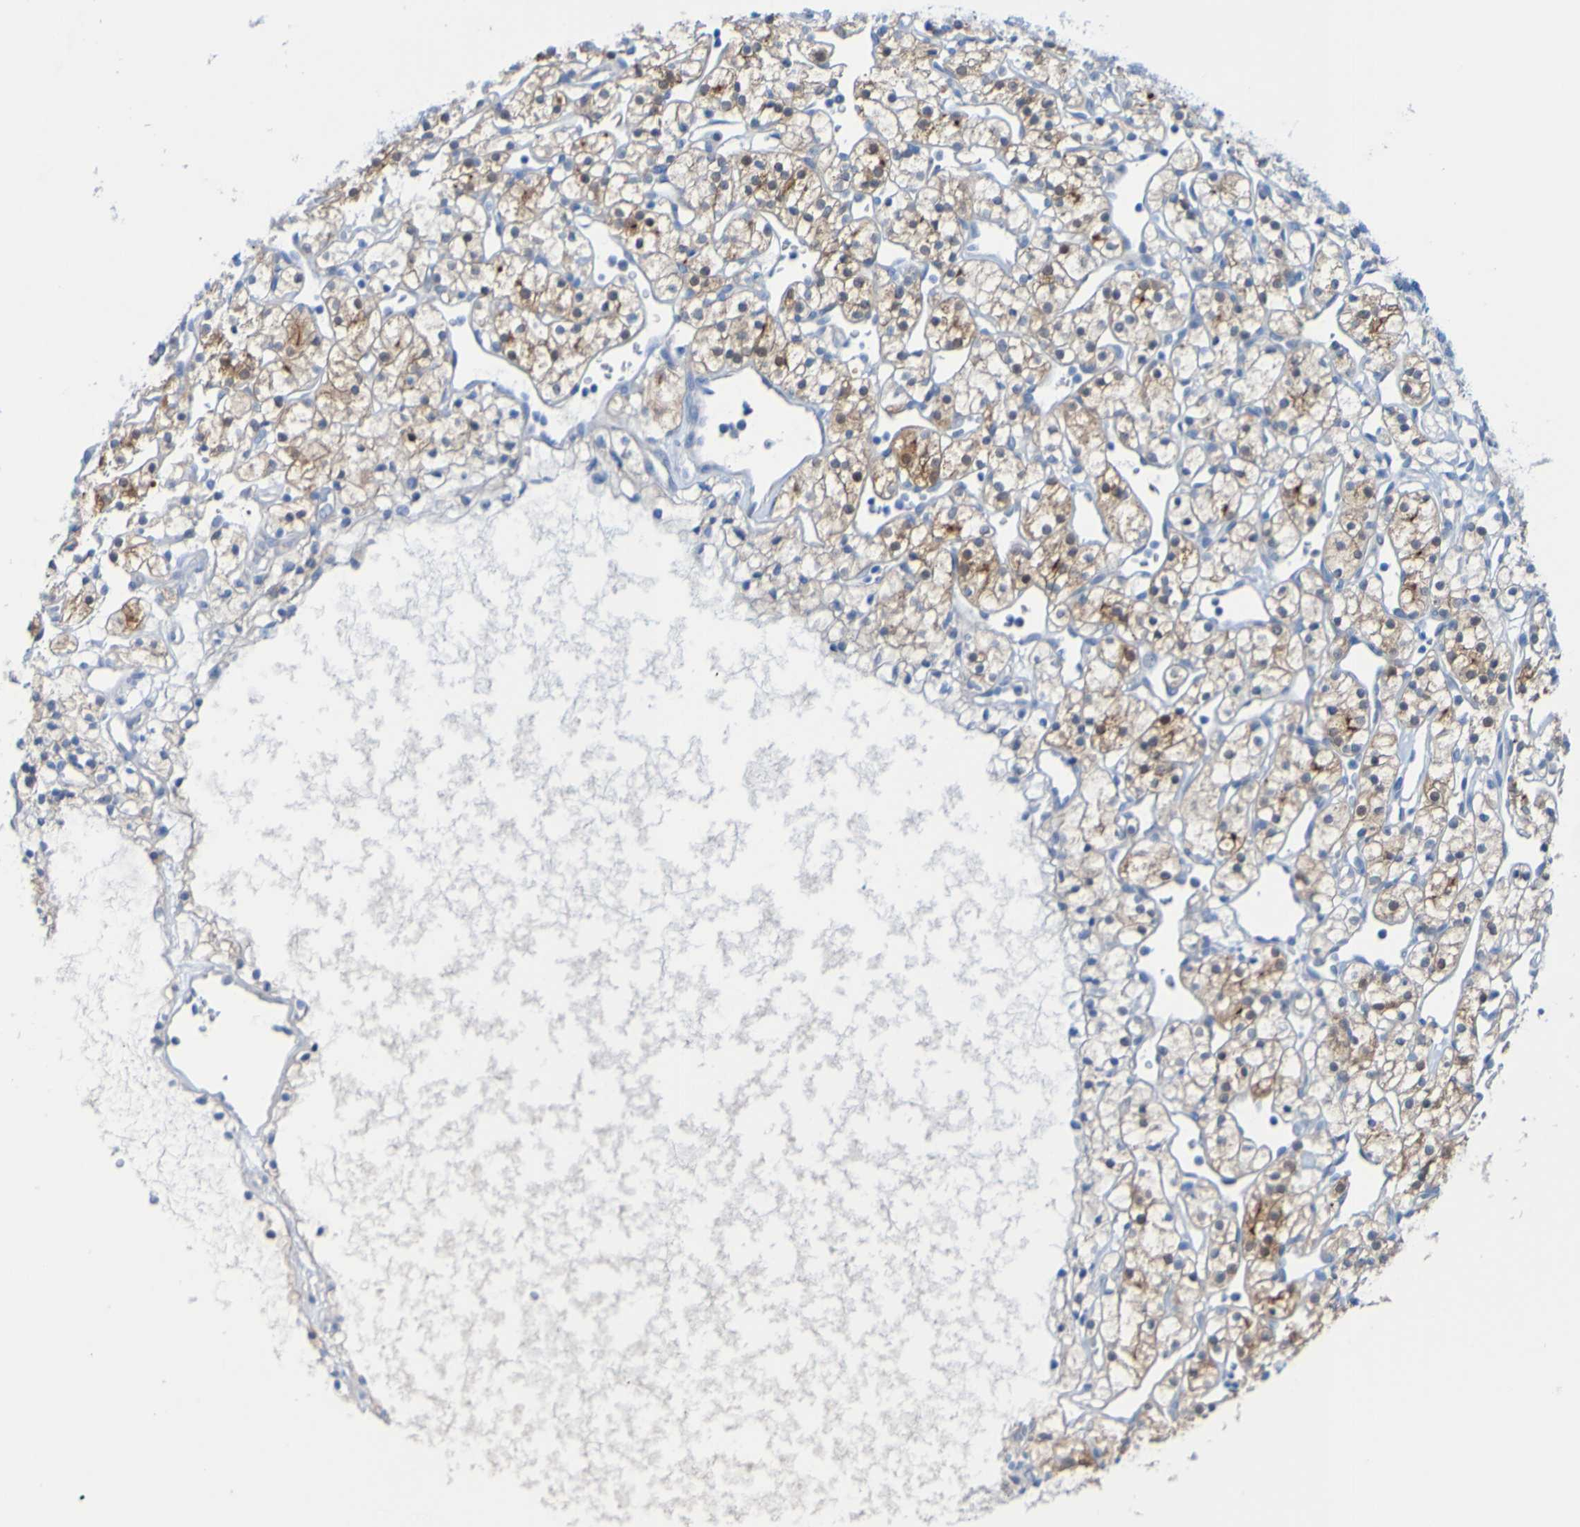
{"staining": {"intensity": "moderate", "quantity": ">75%", "location": "cytoplasmic/membranous"}, "tissue": "renal cancer", "cell_type": "Tumor cells", "image_type": "cancer", "snomed": [{"axis": "morphology", "description": "Adenocarcinoma, NOS"}, {"axis": "topography", "description": "Kidney"}], "caption": "Brown immunohistochemical staining in human renal cancer (adenocarcinoma) shows moderate cytoplasmic/membranous expression in approximately >75% of tumor cells.", "gene": "ACMSD", "patient": {"sex": "female", "age": 60}}